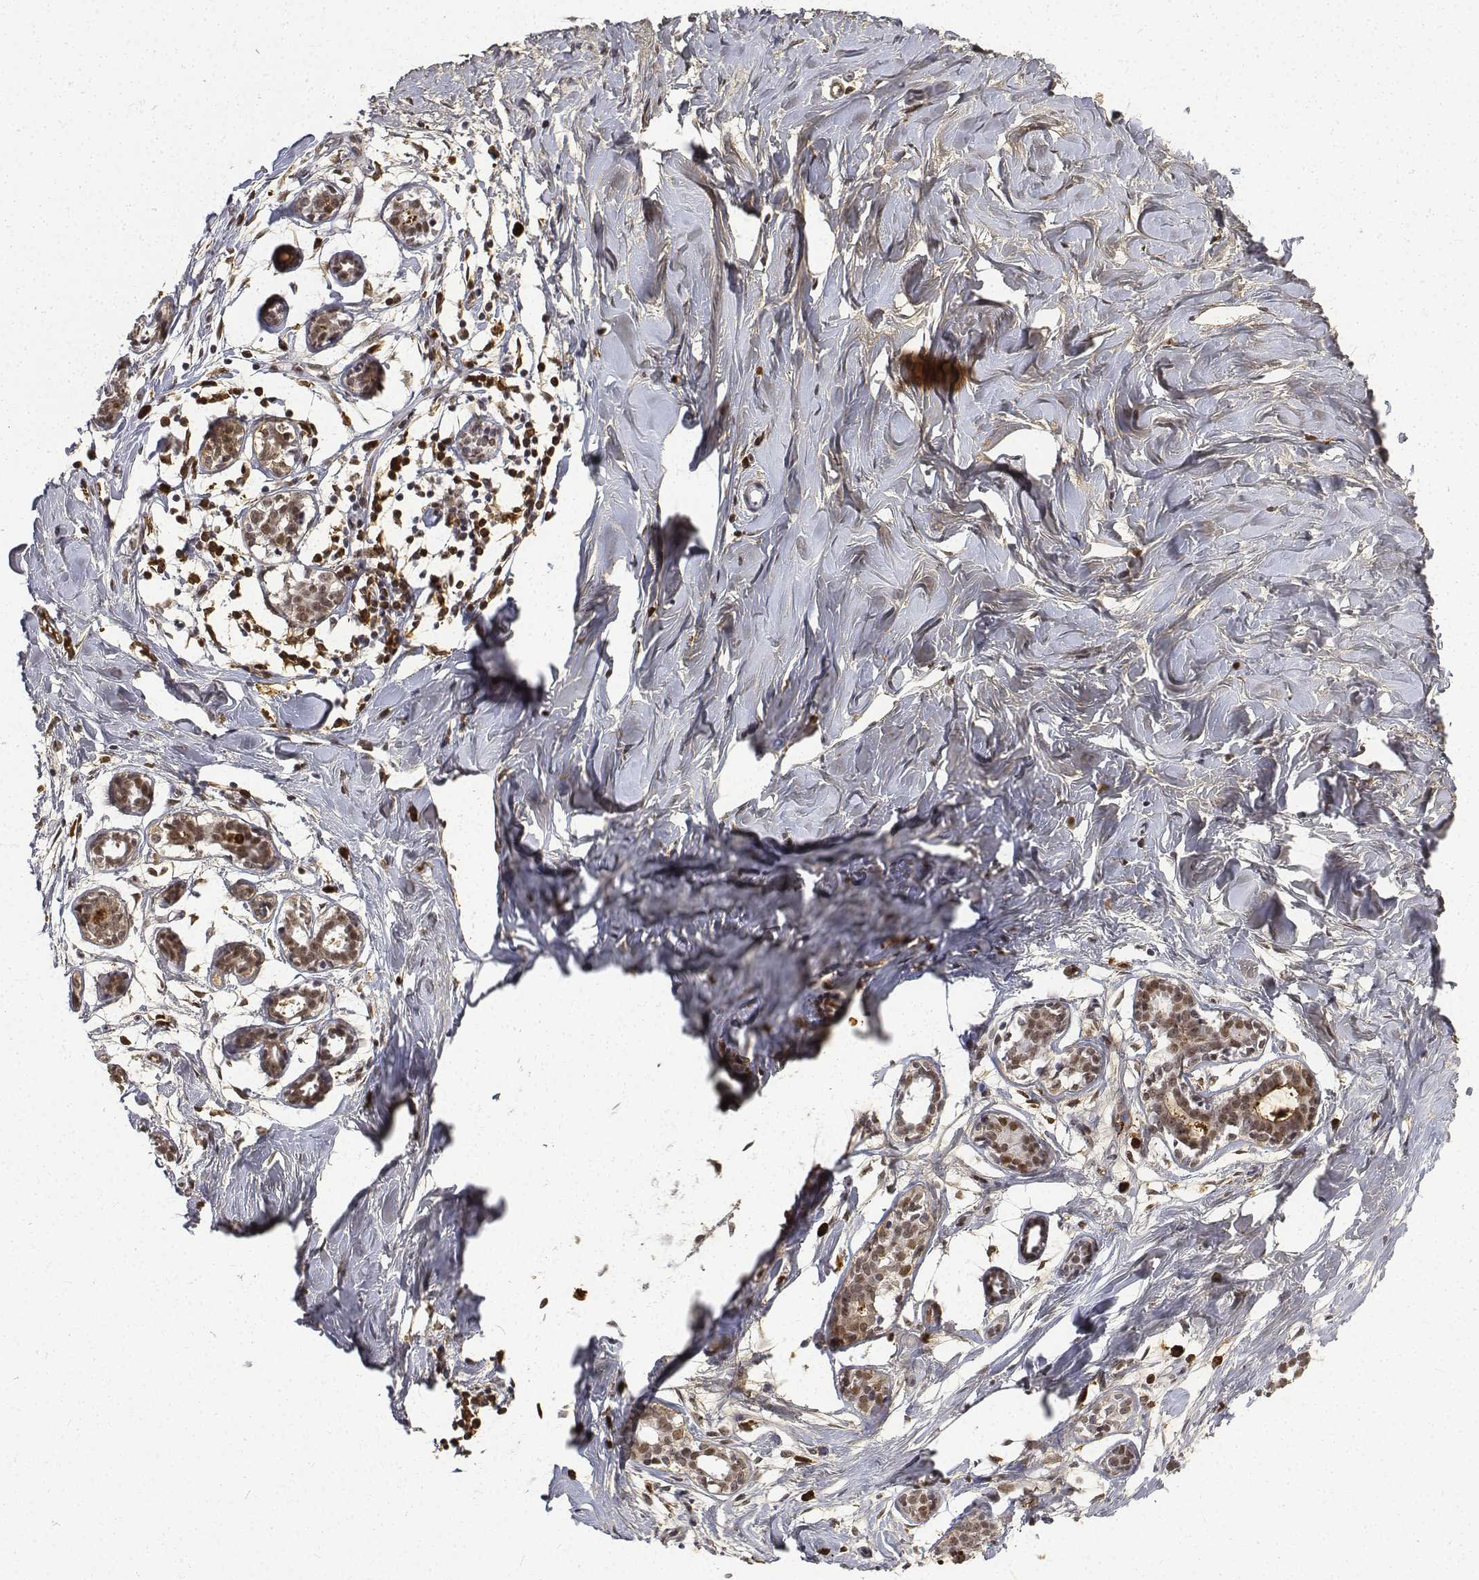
{"staining": {"intensity": "moderate", "quantity": ">75%", "location": "nuclear"}, "tissue": "breast", "cell_type": "Adipocytes", "image_type": "normal", "snomed": [{"axis": "morphology", "description": "Normal tissue, NOS"}, {"axis": "topography", "description": "Breast"}], "caption": "Immunohistochemistry (DAB) staining of normal breast reveals moderate nuclear protein staining in about >75% of adipocytes.", "gene": "ATRX", "patient": {"sex": "female", "age": 27}}